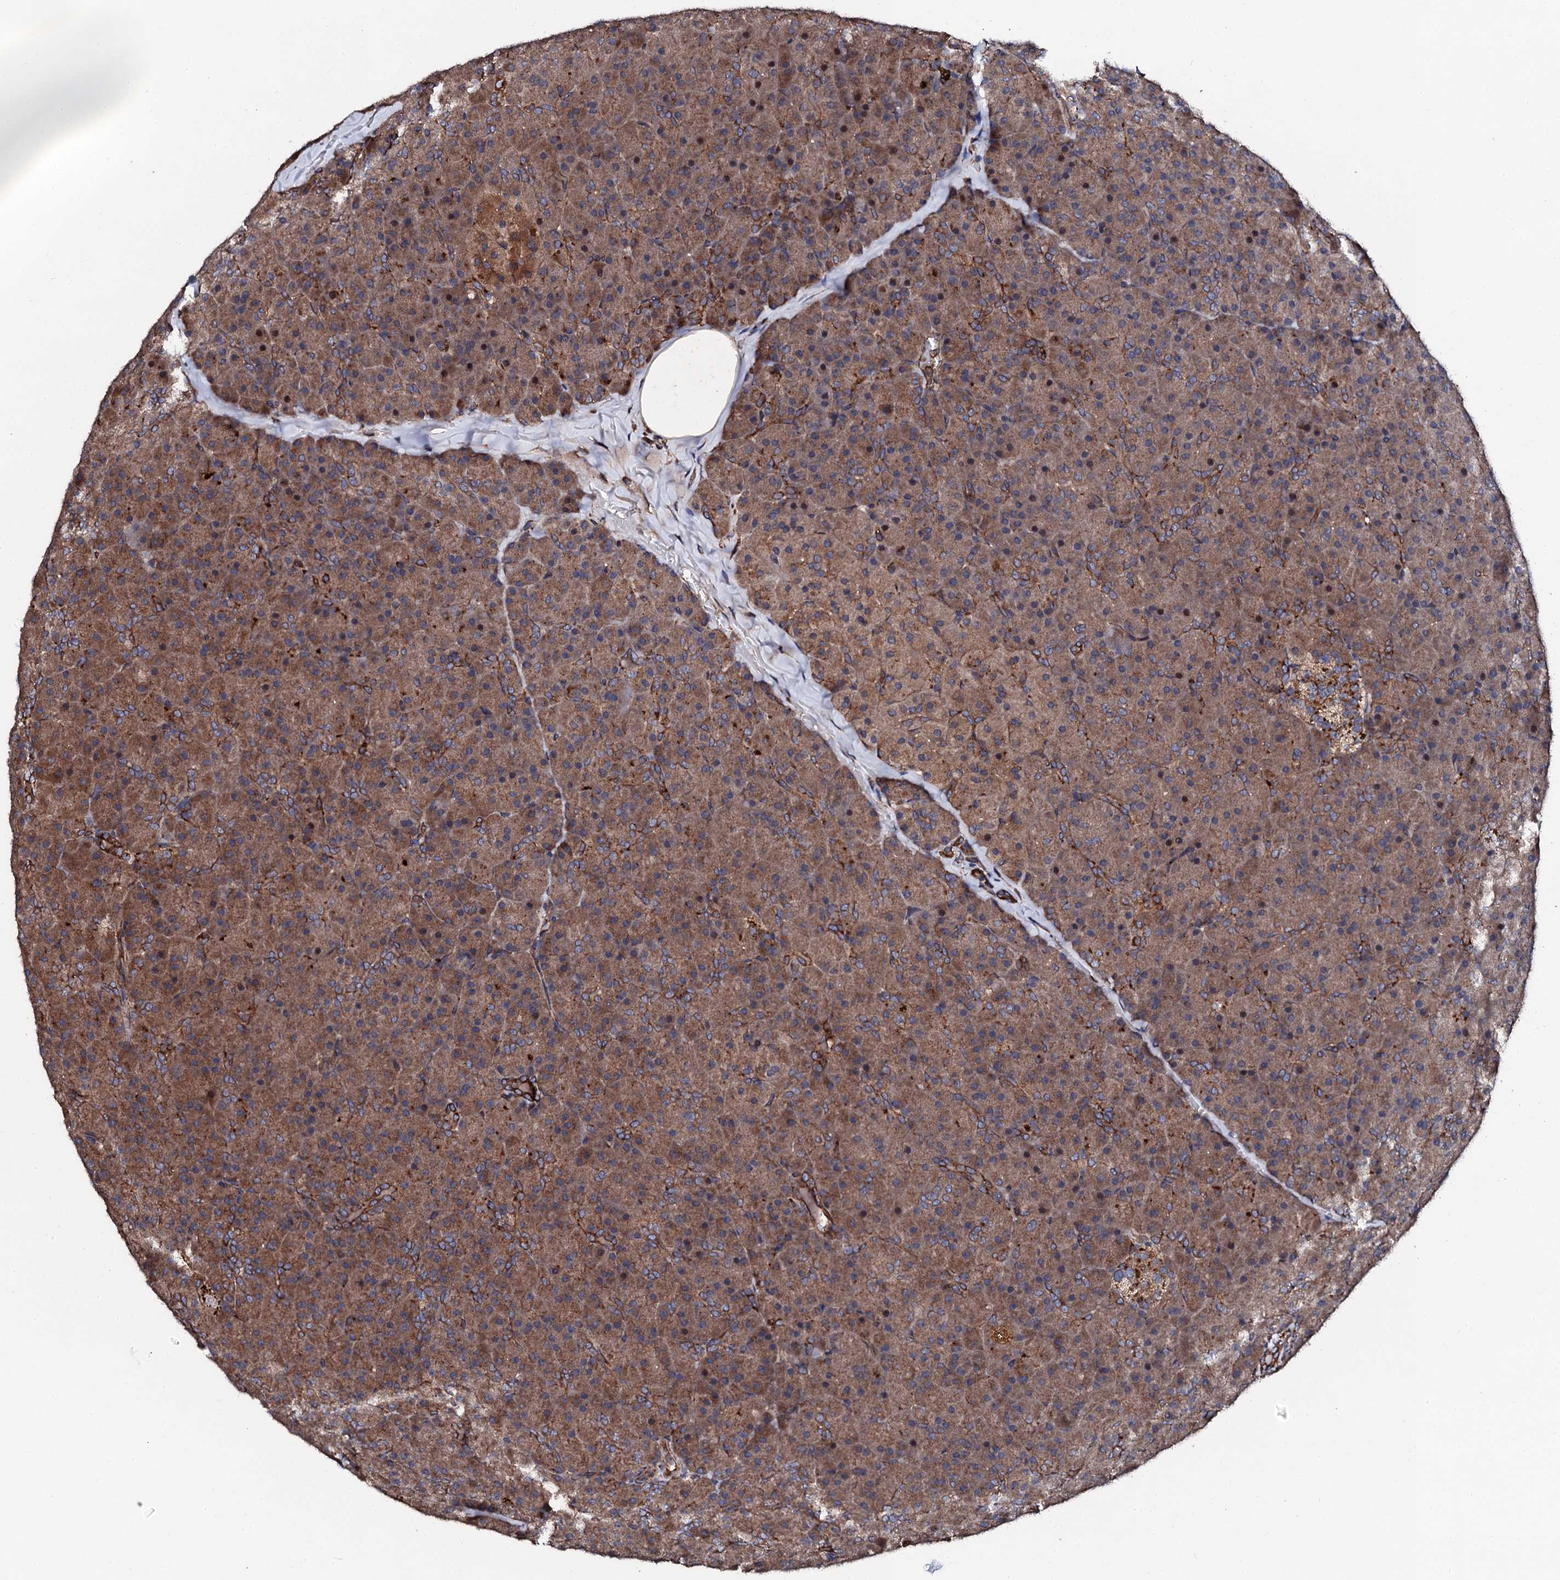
{"staining": {"intensity": "moderate", "quantity": ">75%", "location": "cytoplasmic/membranous"}, "tissue": "pancreas", "cell_type": "Exocrine glandular cells", "image_type": "normal", "snomed": [{"axis": "morphology", "description": "Normal tissue, NOS"}, {"axis": "topography", "description": "Pancreas"}], "caption": "Immunohistochemical staining of normal human pancreas demonstrates medium levels of moderate cytoplasmic/membranous positivity in about >75% of exocrine glandular cells.", "gene": "CKAP5", "patient": {"sex": "male", "age": 36}}